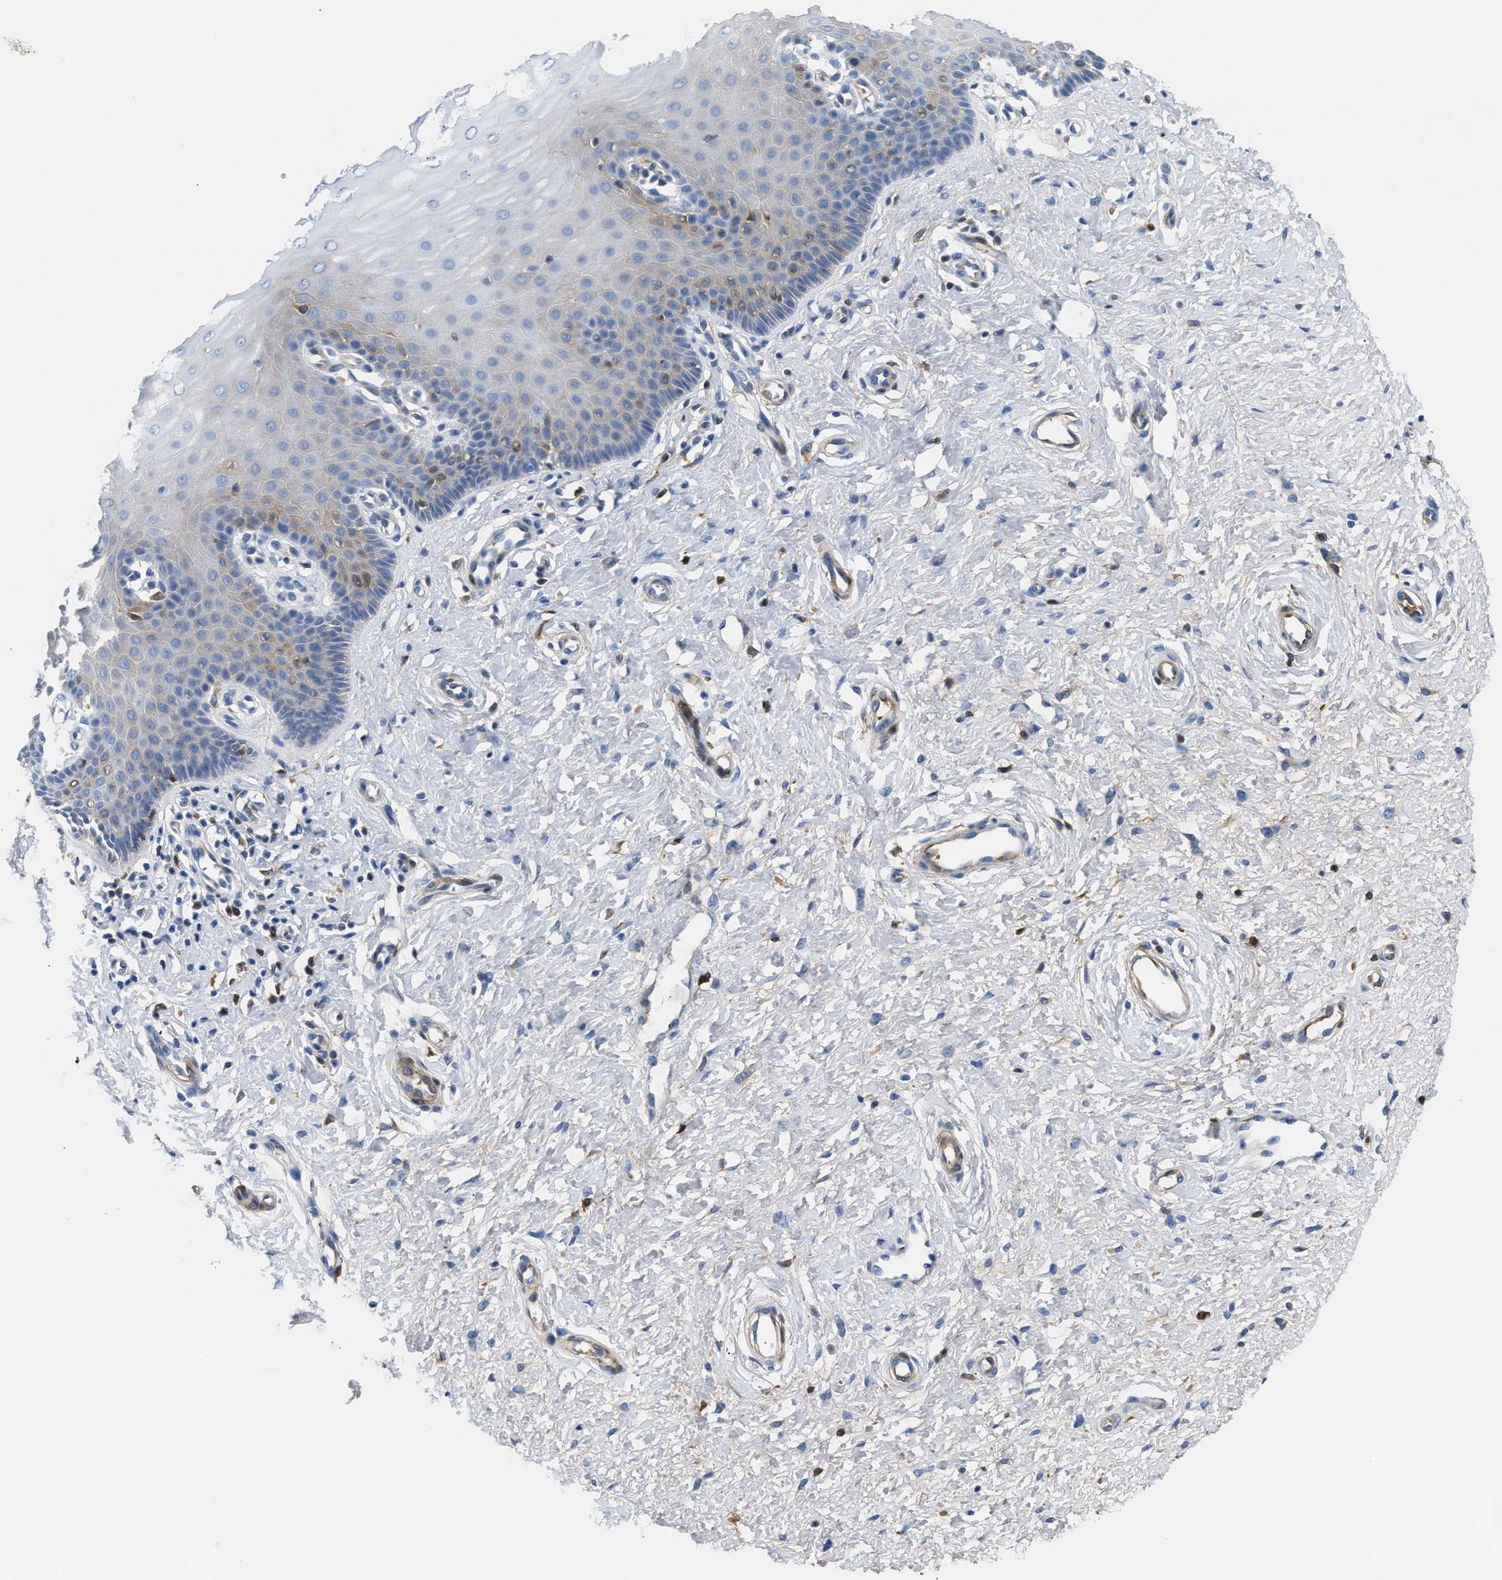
{"staining": {"intensity": "weak", "quantity": "25%-75%", "location": "cytoplasmic/membranous"}, "tissue": "cervix", "cell_type": "Squamous epithelial cells", "image_type": "normal", "snomed": [{"axis": "morphology", "description": "Normal tissue, NOS"}, {"axis": "topography", "description": "Cervix"}], "caption": "Protein analysis of benign cervix exhibits weak cytoplasmic/membranous expression in about 25%-75% of squamous epithelial cells.", "gene": "GC", "patient": {"sex": "female", "age": 55}}